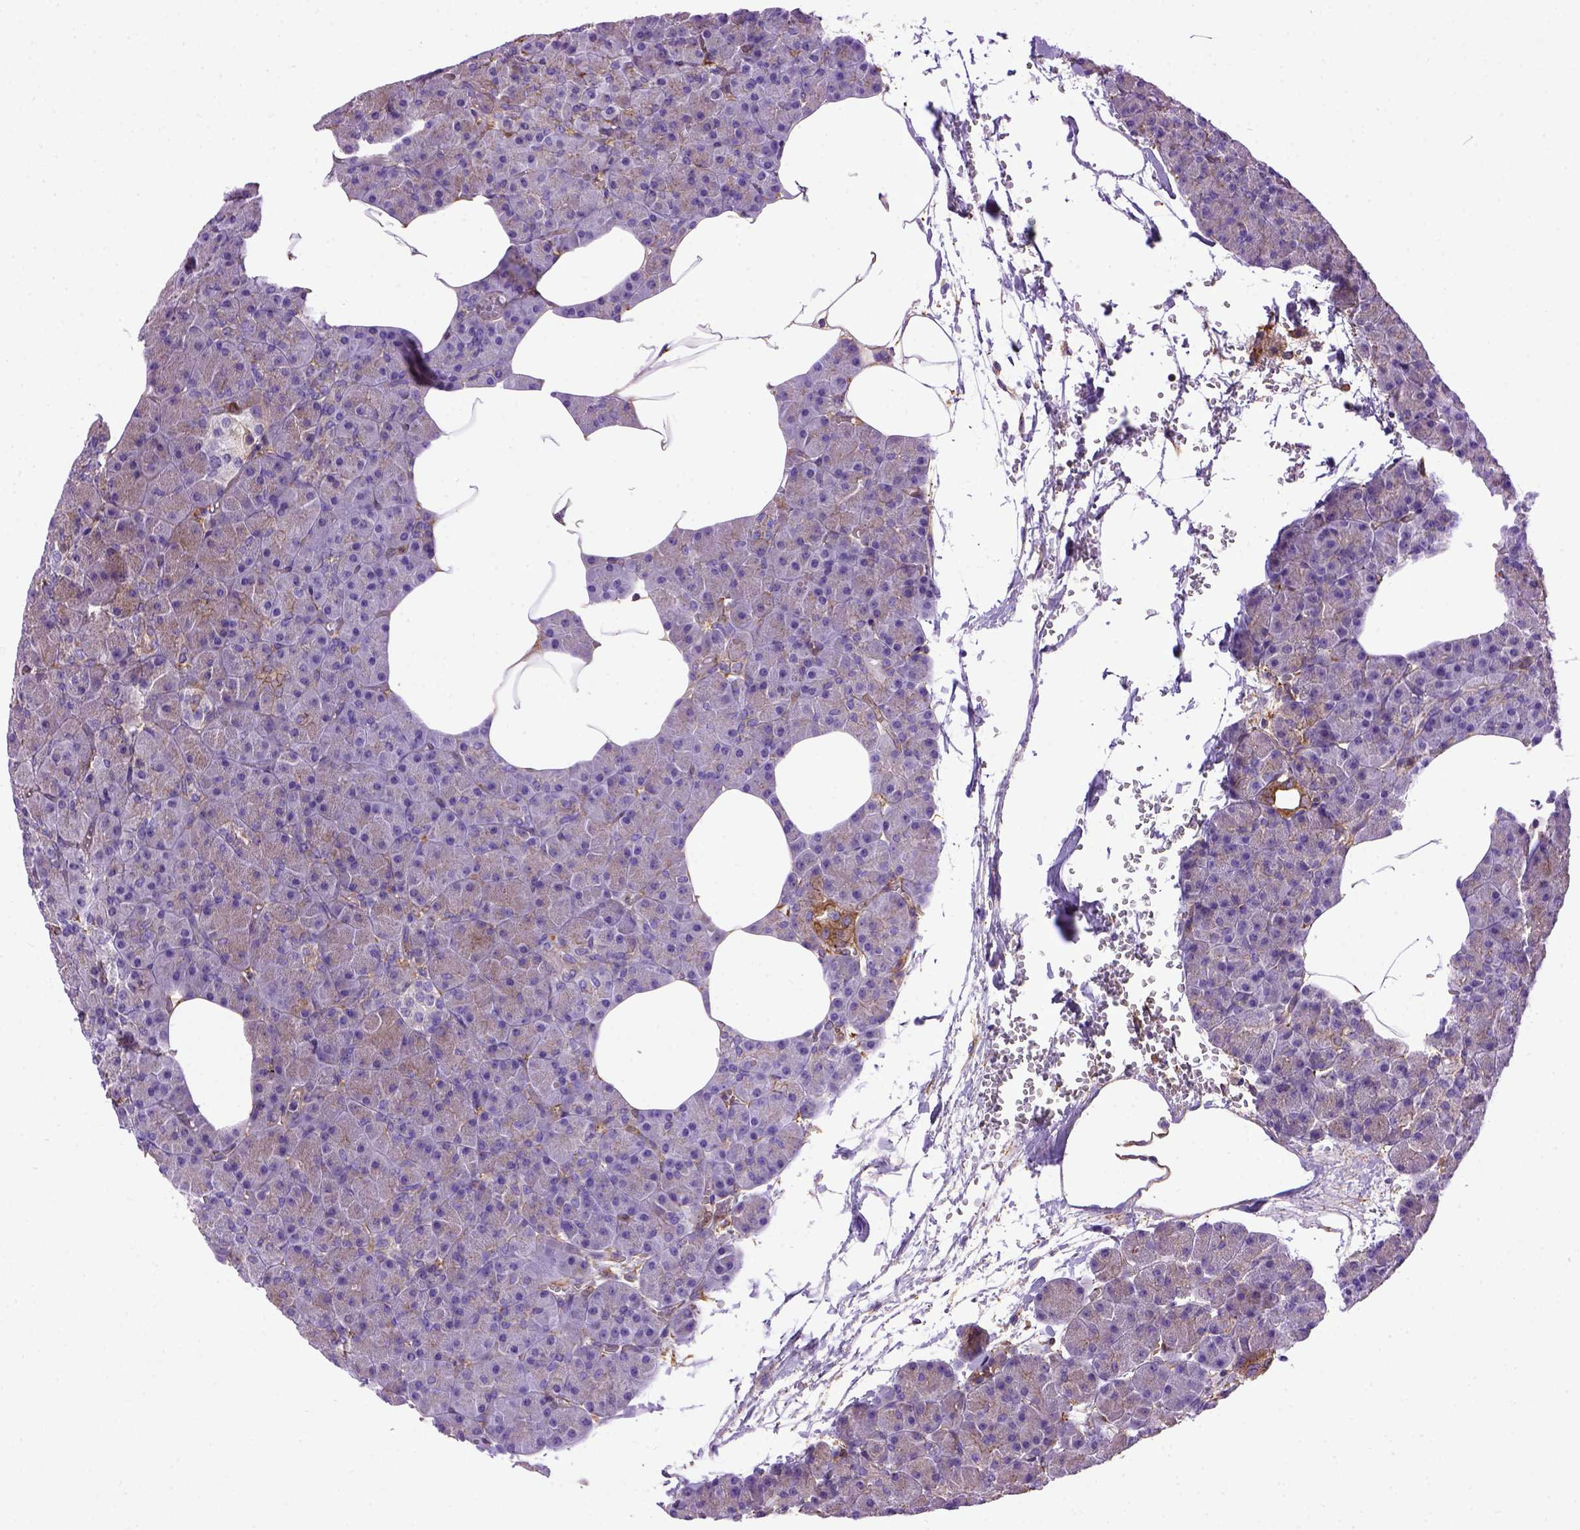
{"staining": {"intensity": "moderate", "quantity": "25%-75%", "location": "cytoplasmic/membranous"}, "tissue": "pancreas", "cell_type": "Exocrine glandular cells", "image_type": "normal", "snomed": [{"axis": "morphology", "description": "Normal tissue, NOS"}, {"axis": "topography", "description": "Pancreas"}], "caption": "Normal pancreas exhibits moderate cytoplasmic/membranous positivity in approximately 25%-75% of exocrine glandular cells, visualized by immunohistochemistry. (DAB (3,3'-diaminobenzidine) IHC, brown staining for protein, blue staining for nuclei).", "gene": "MVP", "patient": {"sex": "female", "age": 45}}